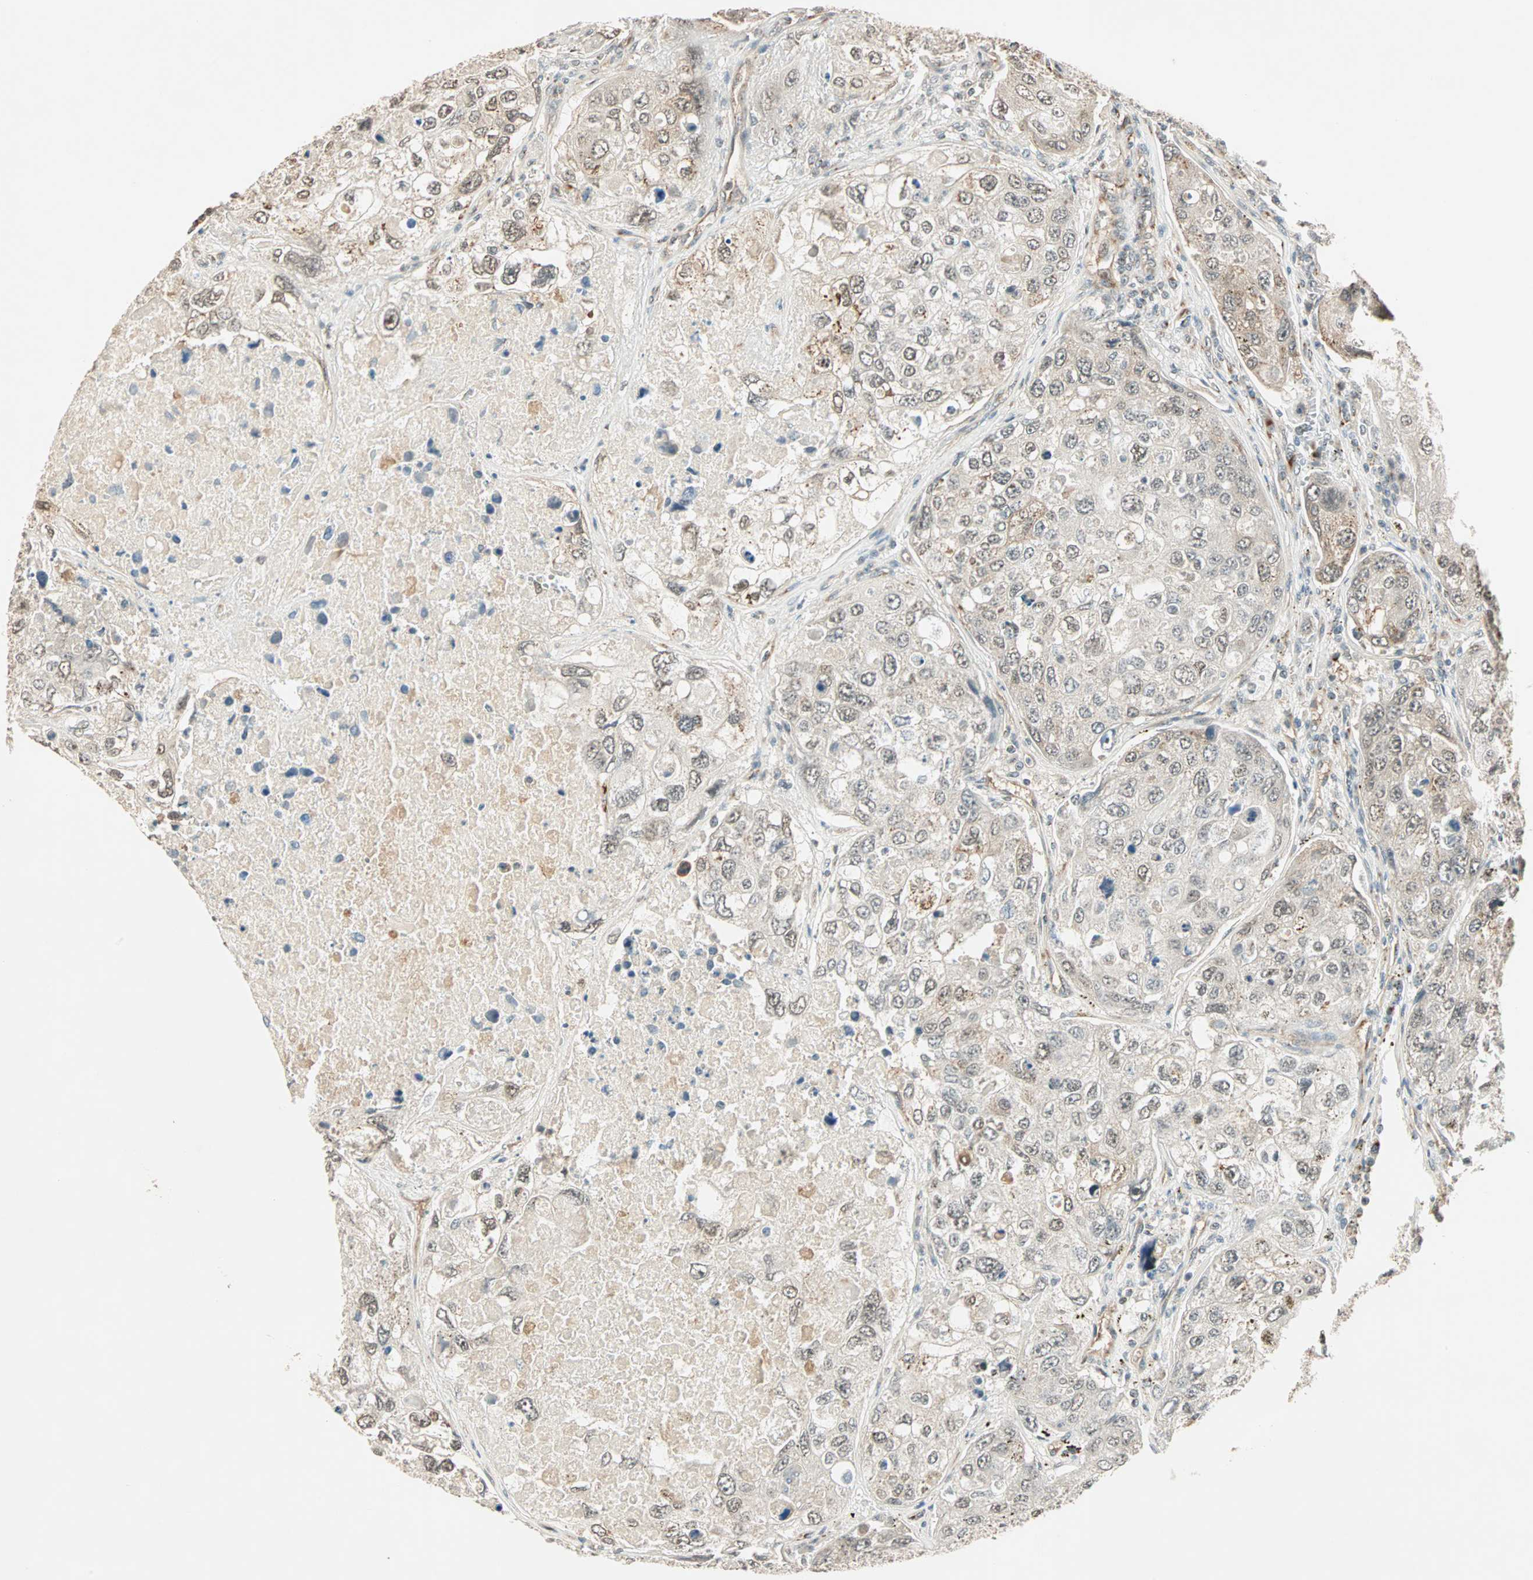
{"staining": {"intensity": "weak", "quantity": "25%-75%", "location": "cytoplasmic/membranous"}, "tissue": "urothelial cancer", "cell_type": "Tumor cells", "image_type": "cancer", "snomed": [{"axis": "morphology", "description": "Urothelial carcinoma, High grade"}, {"axis": "topography", "description": "Lymph node"}, {"axis": "topography", "description": "Urinary bladder"}], "caption": "Immunohistochemistry (IHC) (DAB (3,3'-diaminobenzidine)) staining of human urothelial carcinoma (high-grade) shows weak cytoplasmic/membranous protein expression in approximately 25%-75% of tumor cells. Nuclei are stained in blue.", "gene": "PRDM2", "patient": {"sex": "male", "age": 51}}